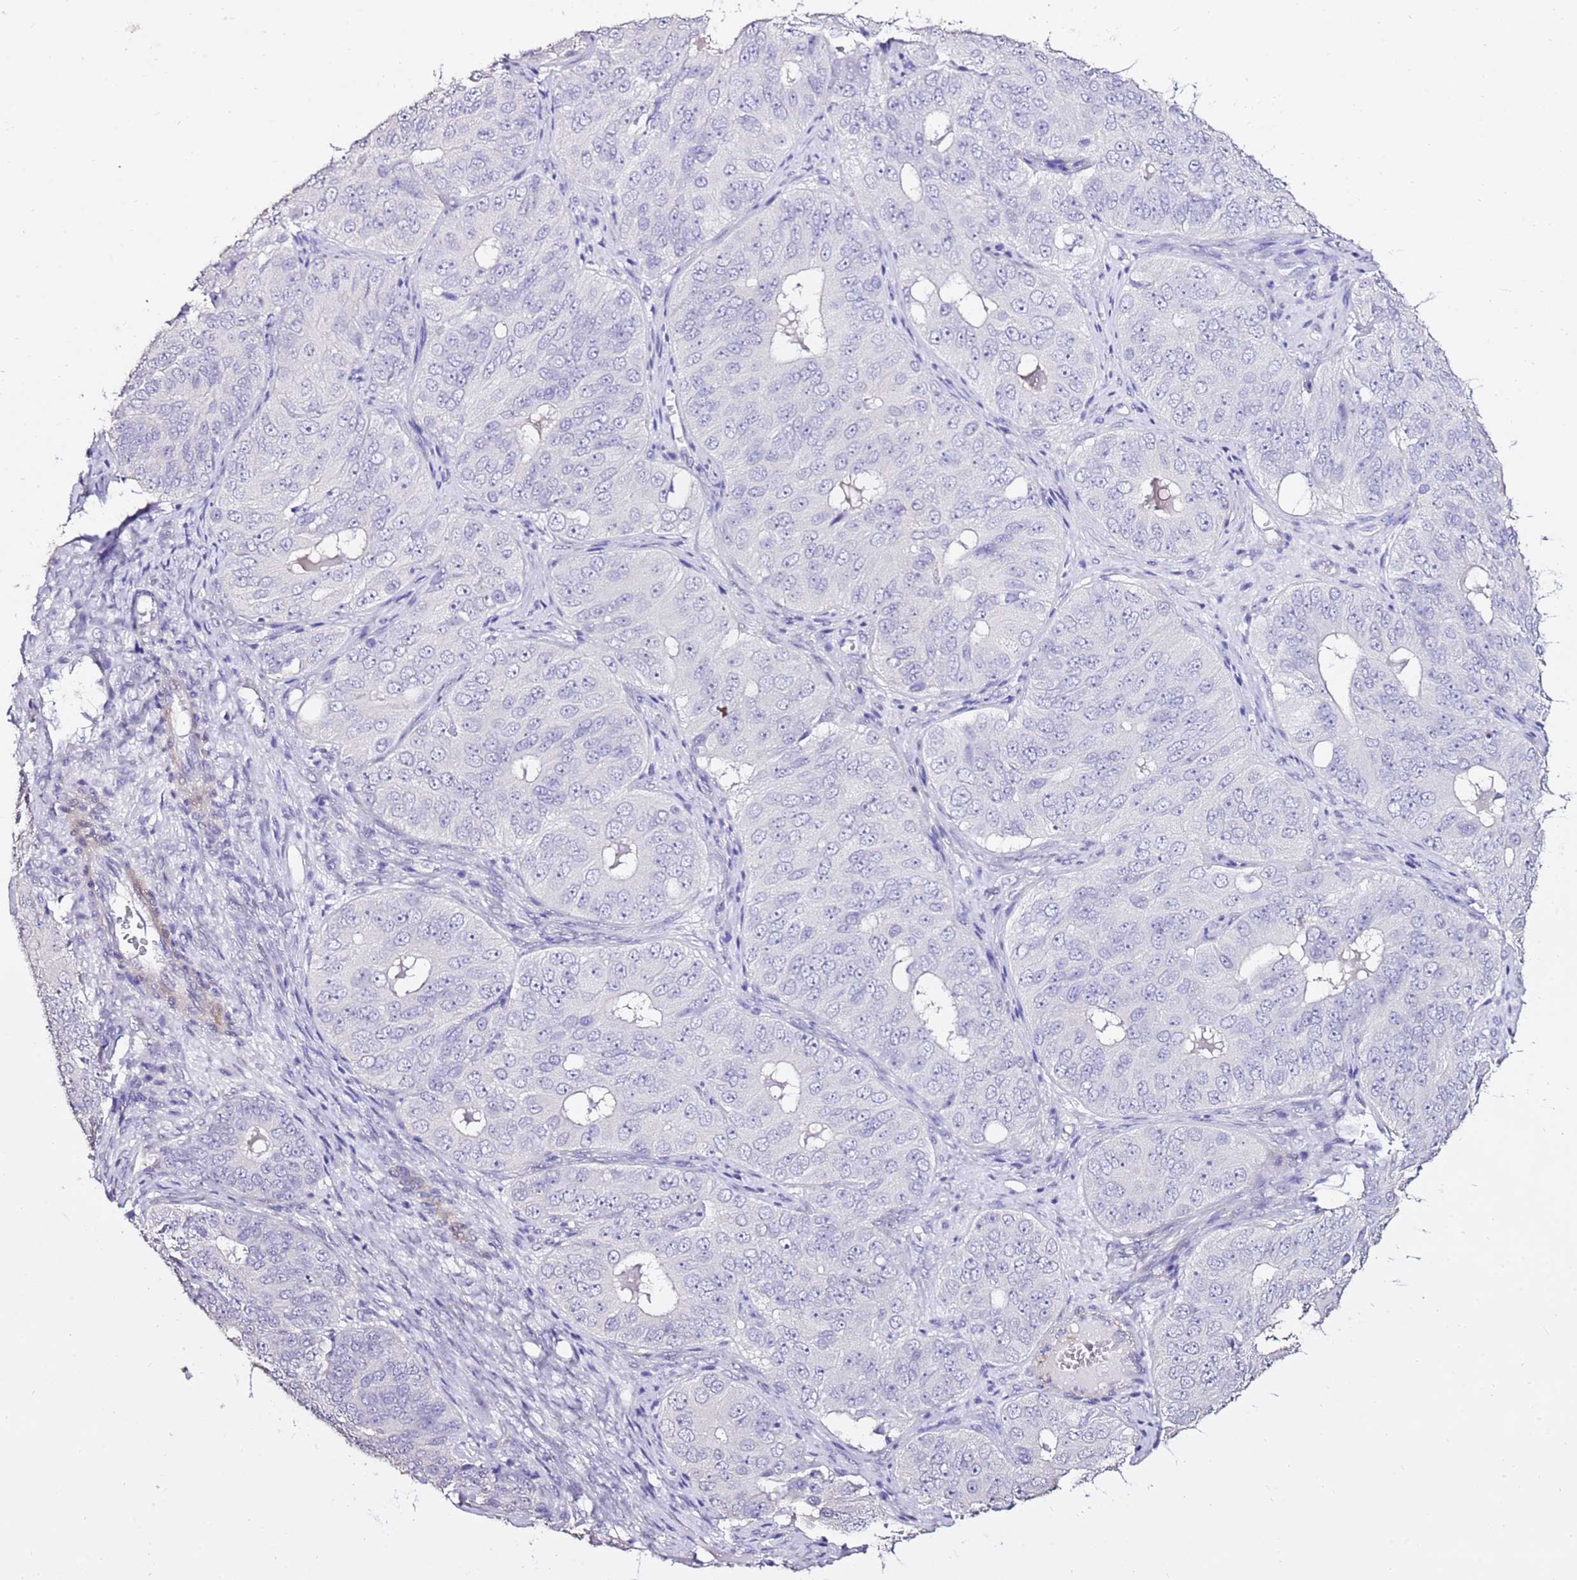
{"staining": {"intensity": "negative", "quantity": "none", "location": "none"}, "tissue": "ovarian cancer", "cell_type": "Tumor cells", "image_type": "cancer", "snomed": [{"axis": "morphology", "description": "Carcinoma, endometroid"}, {"axis": "topography", "description": "Ovary"}], "caption": "This is a micrograph of immunohistochemistry staining of endometroid carcinoma (ovarian), which shows no expression in tumor cells.", "gene": "ART5", "patient": {"sex": "female", "age": 51}}